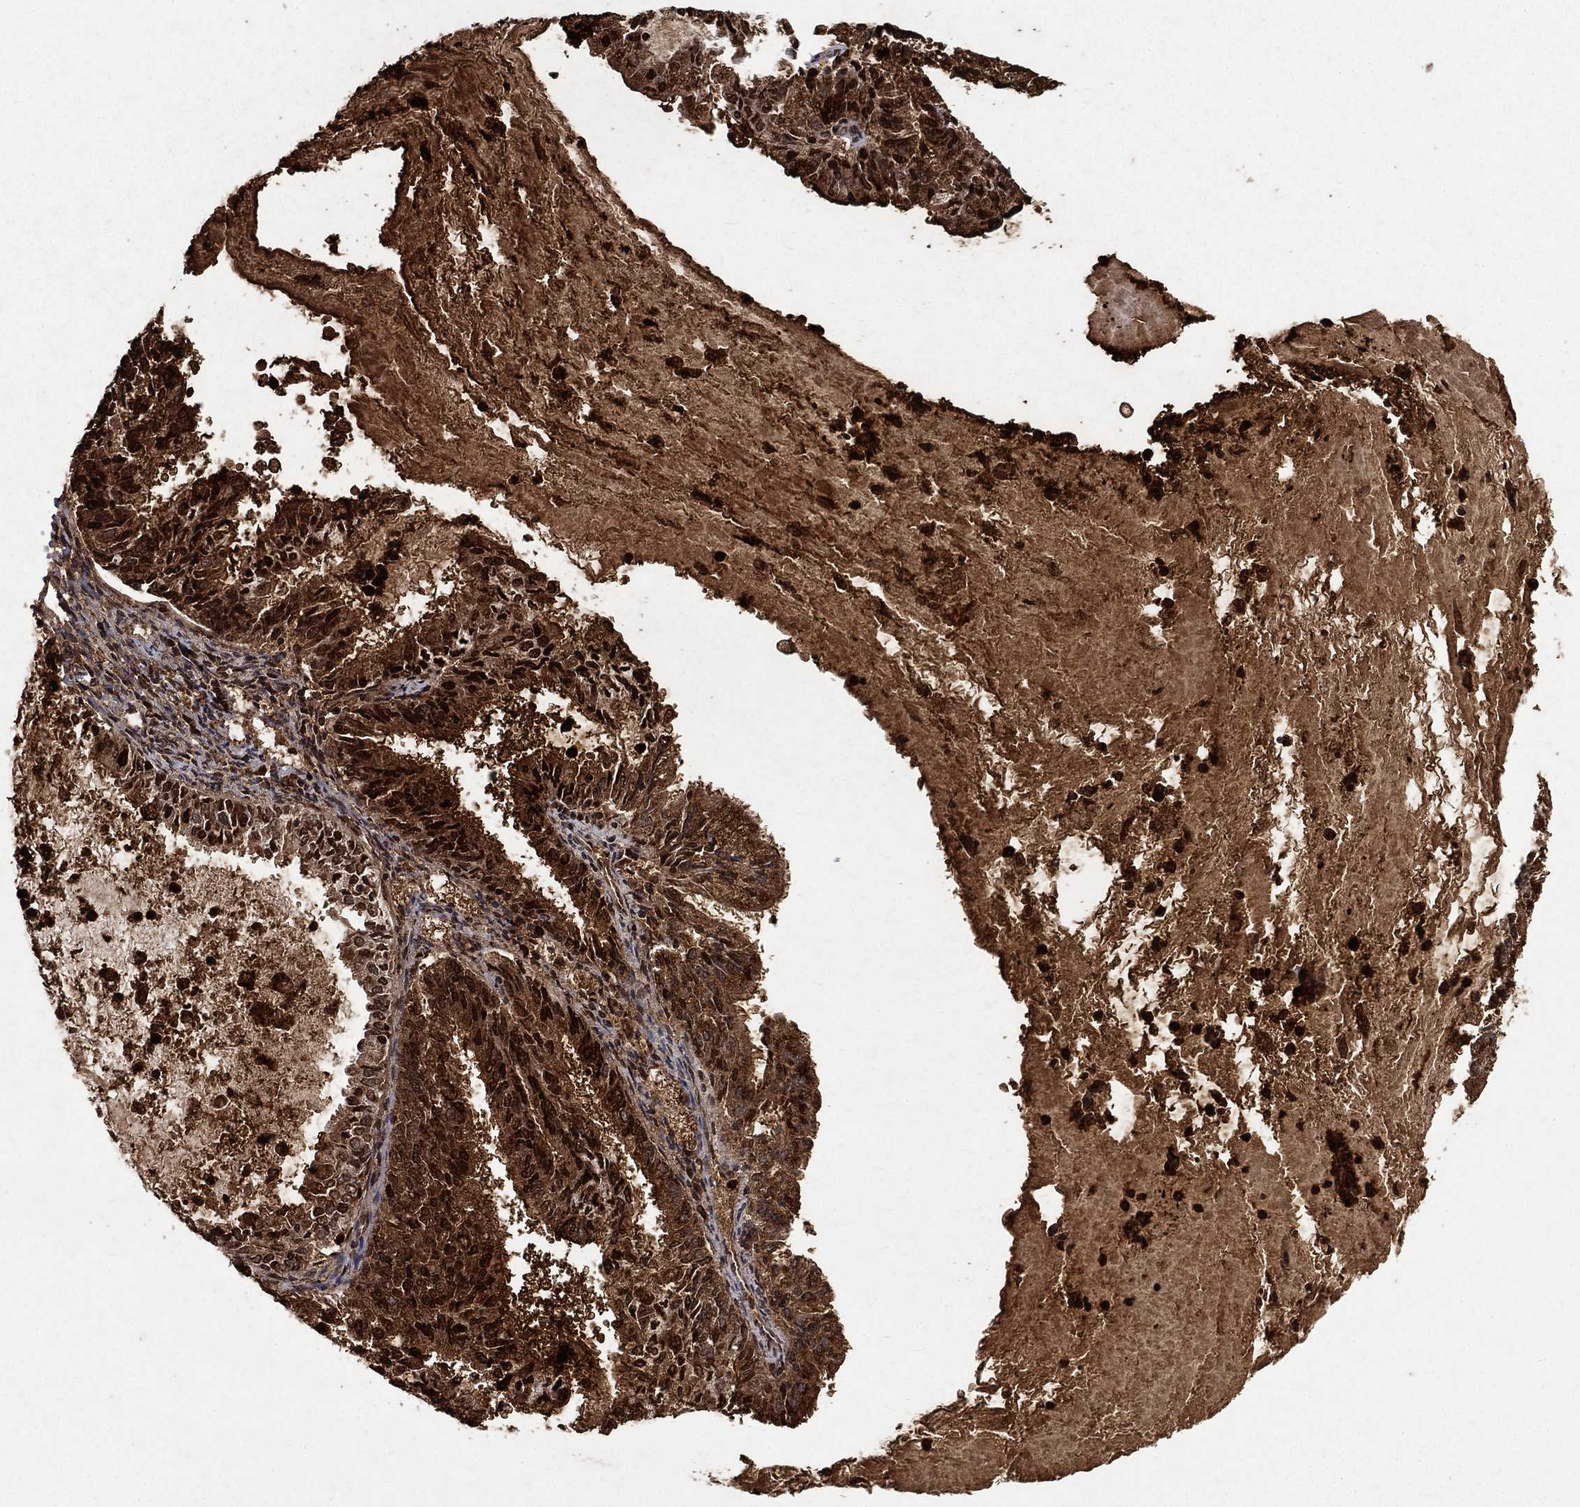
{"staining": {"intensity": "strong", "quantity": ">75%", "location": "cytoplasmic/membranous,nuclear"}, "tissue": "endometrial cancer", "cell_type": "Tumor cells", "image_type": "cancer", "snomed": [{"axis": "morphology", "description": "Adenocarcinoma, NOS"}, {"axis": "topography", "description": "Endometrium"}], "caption": "An immunohistochemistry photomicrograph of neoplastic tissue is shown. Protein staining in brown labels strong cytoplasmic/membranous and nuclear positivity in endometrial adenocarcinoma within tumor cells.", "gene": "CD24", "patient": {"sex": "female", "age": 57}}